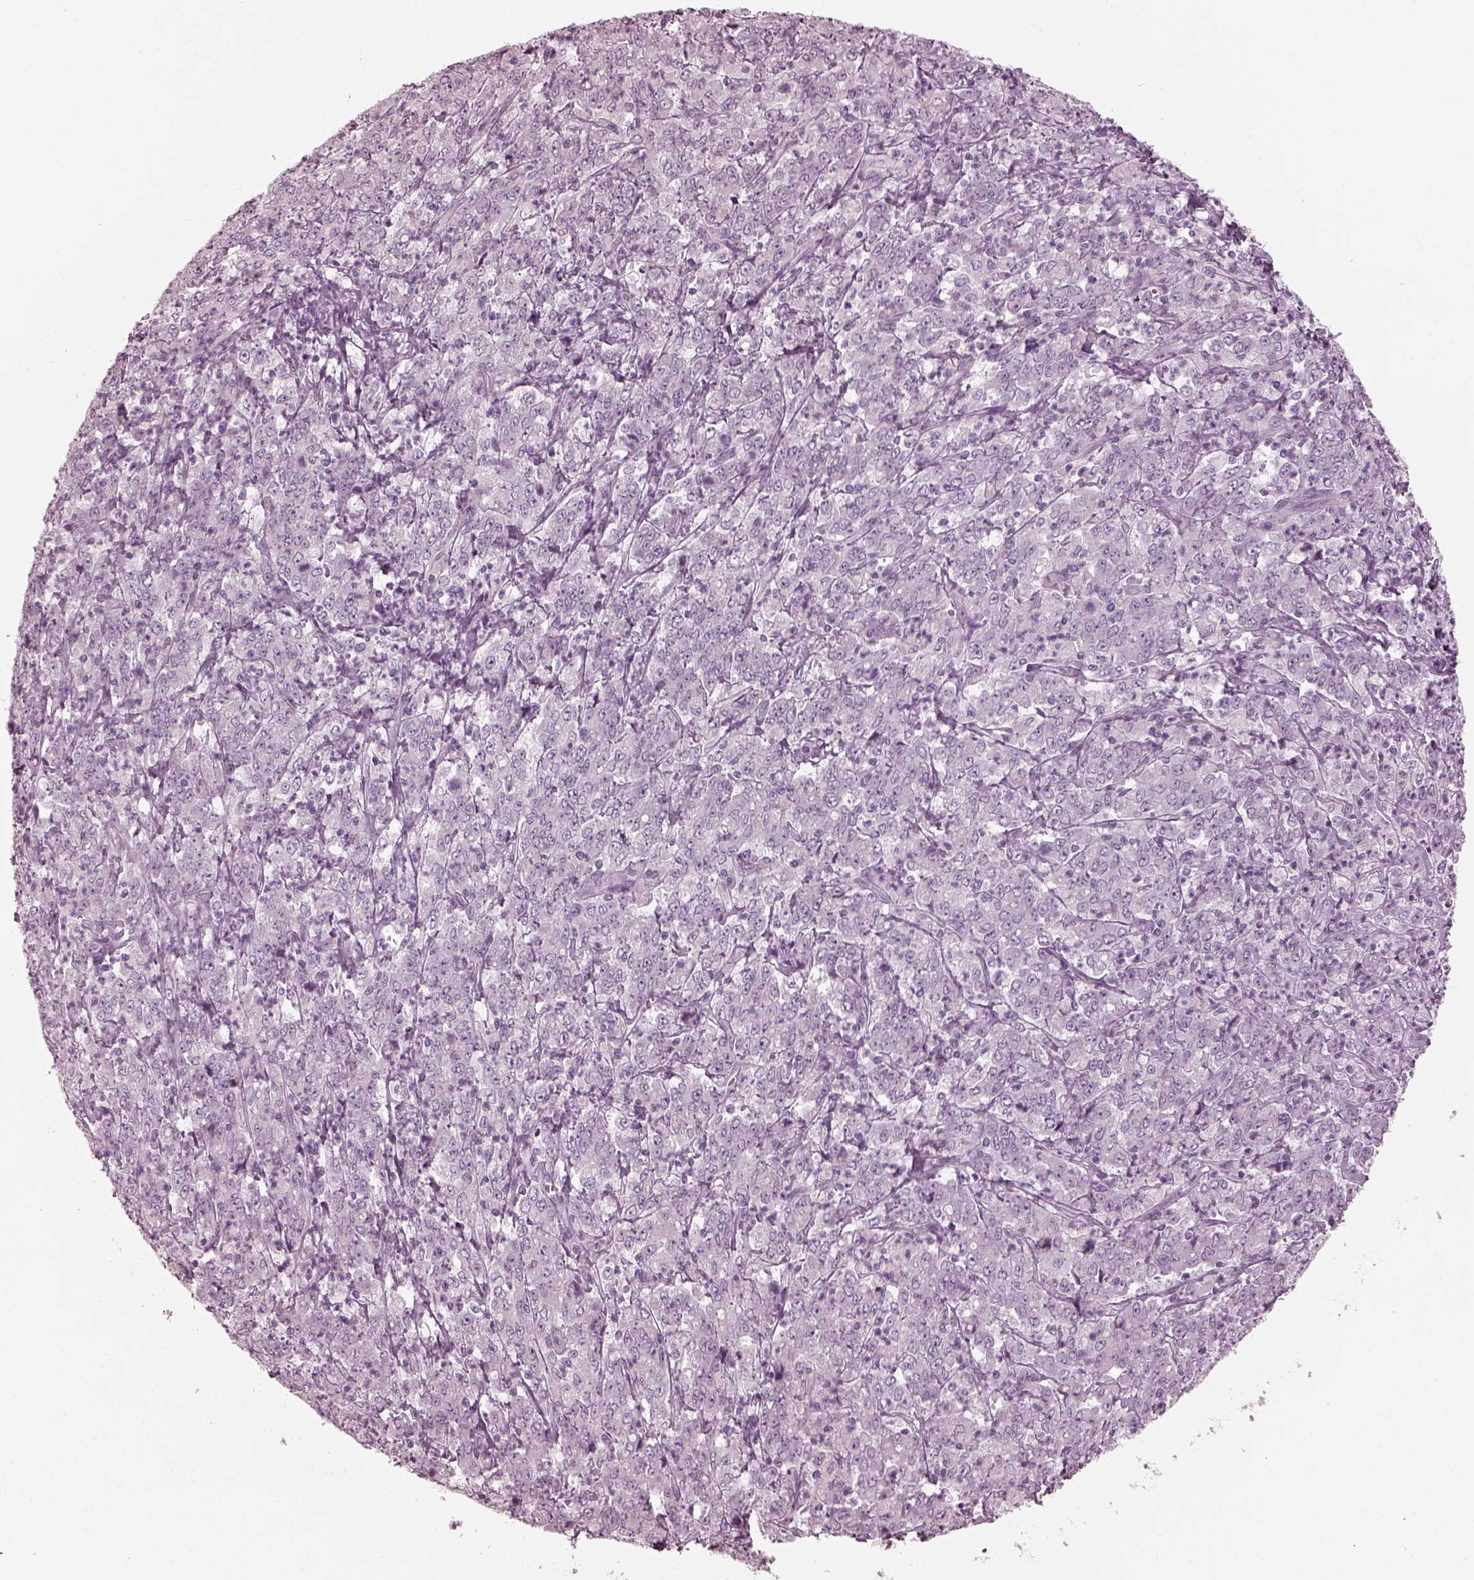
{"staining": {"intensity": "negative", "quantity": "none", "location": "none"}, "tissue": "stomach cancer", "cell_type": "Tumor cells", "image_type": "cancer", "snomed": [{"axis": "morphology", "description": "Adenocarcinoma, NOS"}, {"axis": "topography", "description": "Stomach, lower"}], "caption": "High power microscopy image of an immunohistochemistry photomicrograph of stomach cancer, revealing no significant expression in tumor cells.", "gene": "SAXO2", "patient": {"sex": "female", "age": 71}}